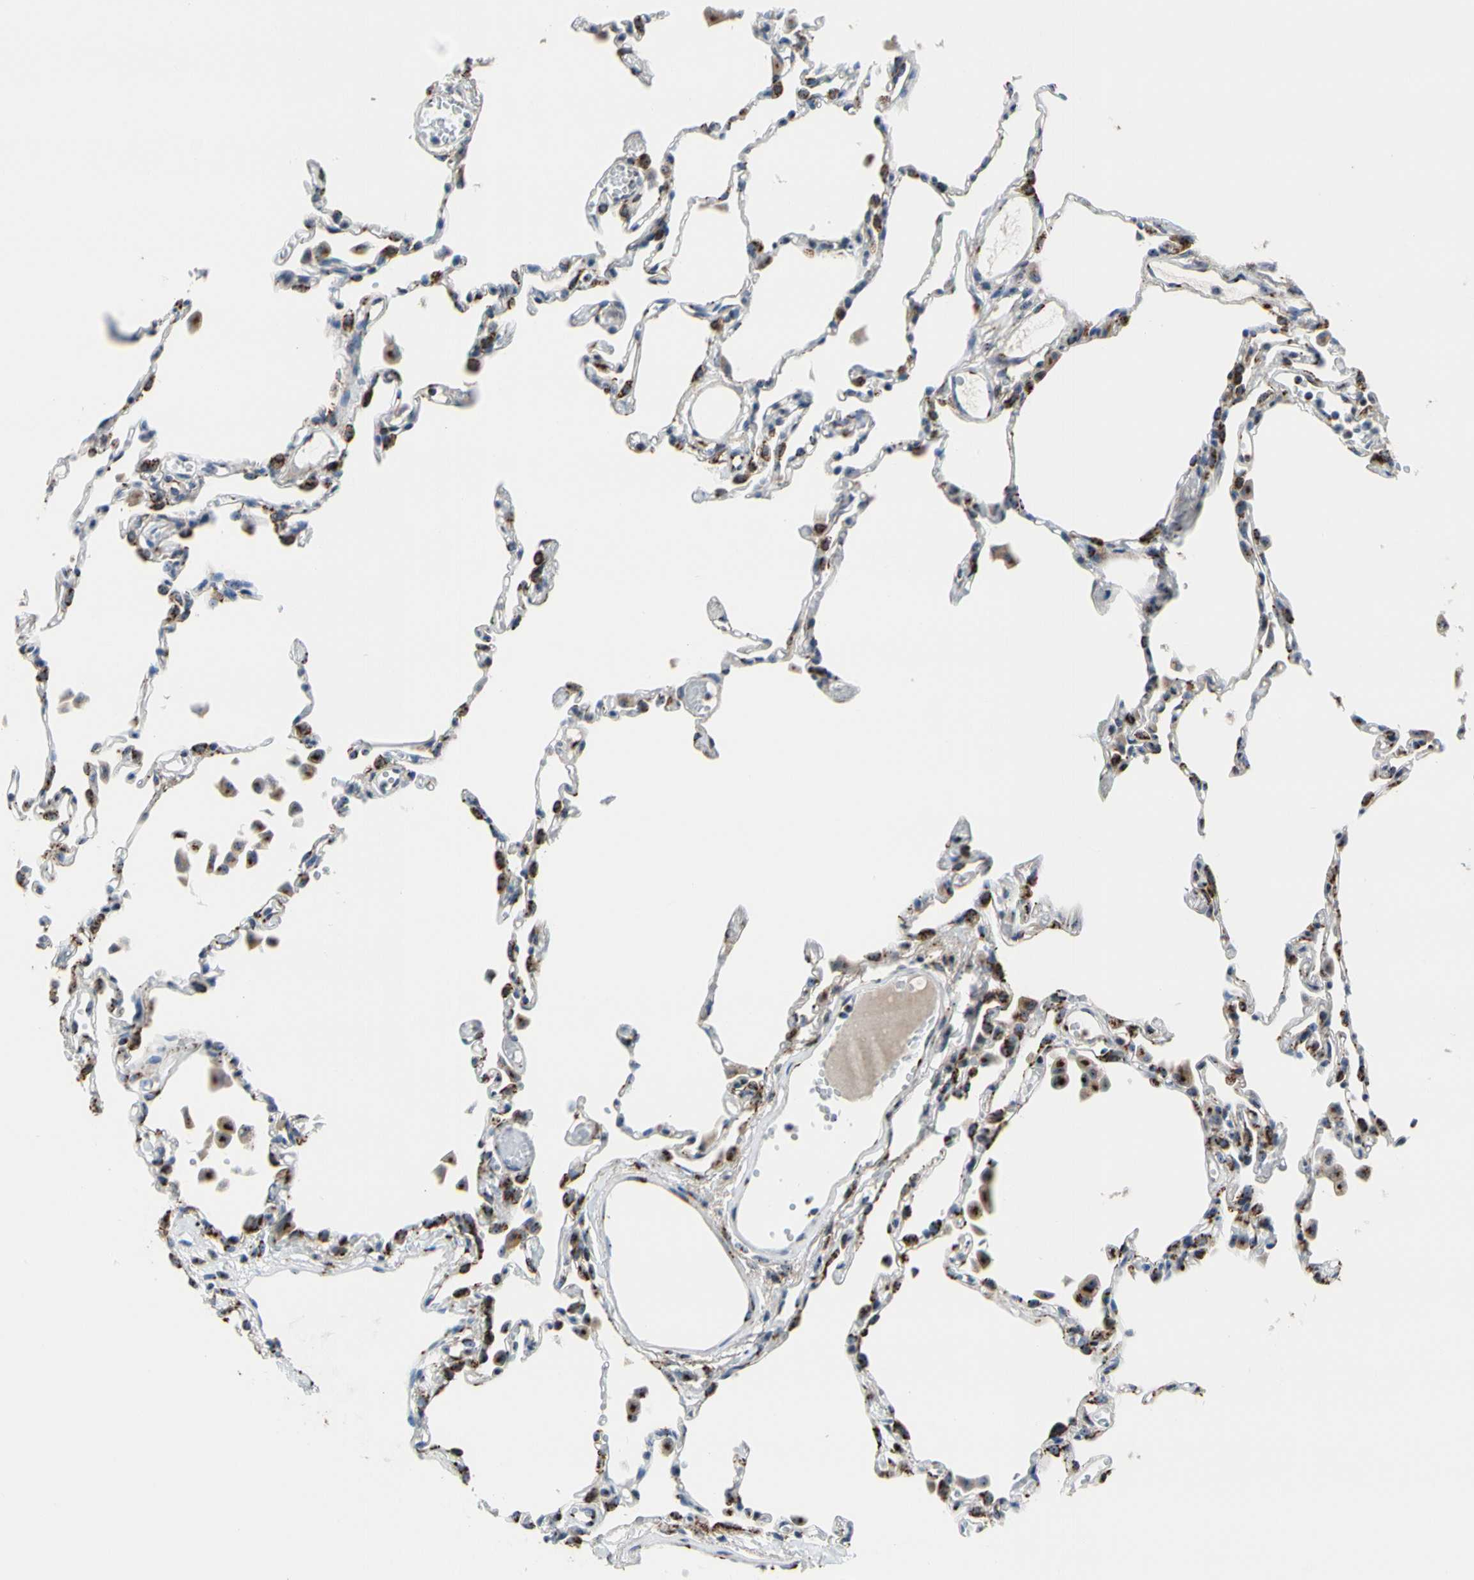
{"staining": {"intensity": "moderate", "quantity": "<25%", "location": "cytoplasmic/membranous"}, "tissue": "lung", "cell_type": "Alveolar cells", "image_type": "normal", "snomed": [{"axis": "morphology", "description": "Normal tissue, NOS"}, {"axis": "topography", "description": "Lung"}], "caption": "A low amount of moderate cytoplasmic/membranous positivity is appreciated in about <25% of alveolar cells in unremarkable lung.", "gene": "TMED7", "patient": {"sex": "female", "age": 49}}